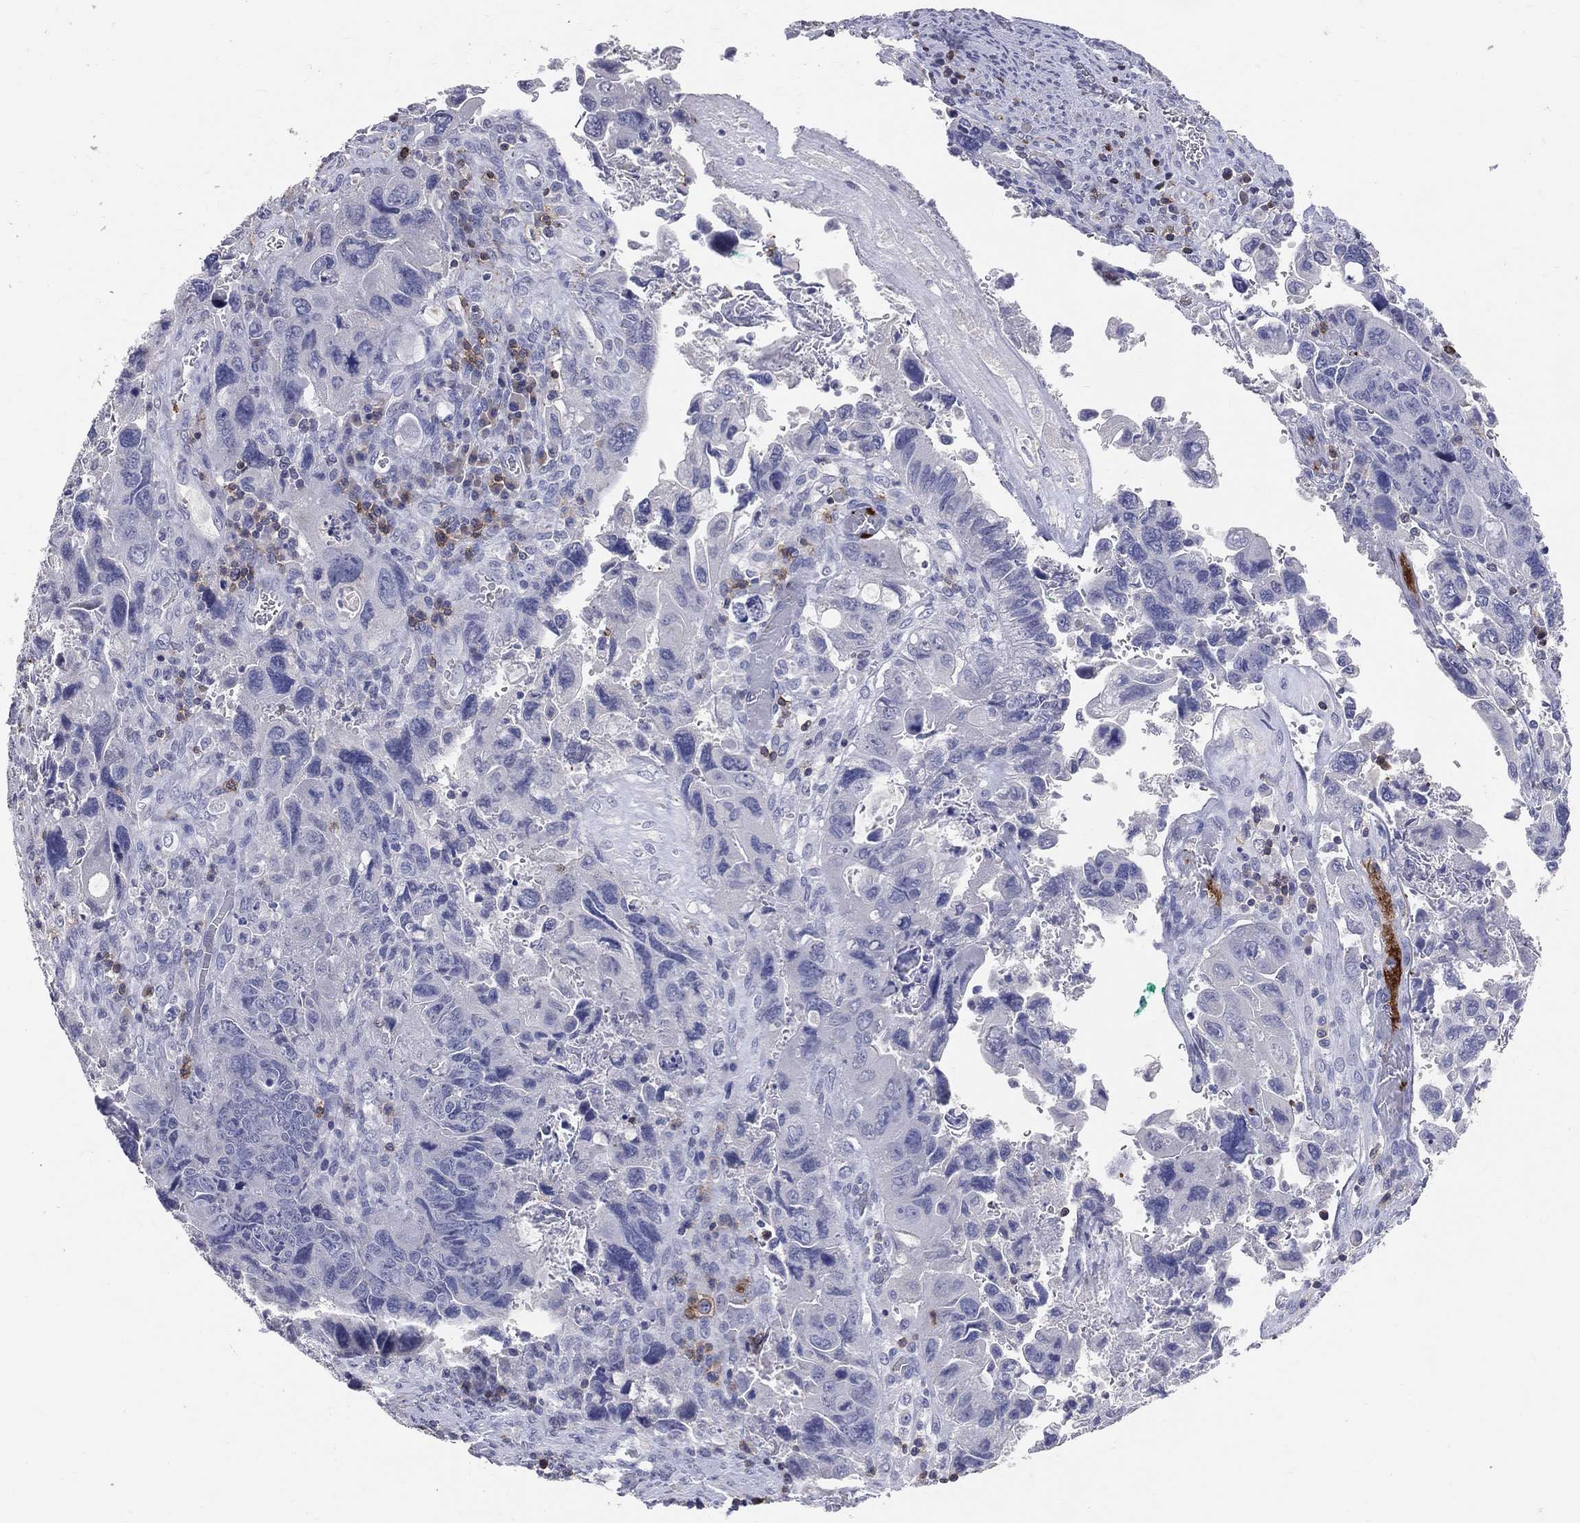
{"staining": {"intensity": "negative", "quantity": "none", "location": "none"}, "tissue": "colorectal cancer", "cell_type": "Tumor cells", "image_type": "cancer", "snomed": [{"axis": "morphology", "description": "Adenocarcinoma, NOS"}, {"axis": "topography", "description": "Rectum"}], "caption": "A histopathology image of human colorectal cancer (adenocarcinoma) is negative for staining in tumor cells.", "gene": "LAT", "patient": {"sex": "male", "age": 62}}